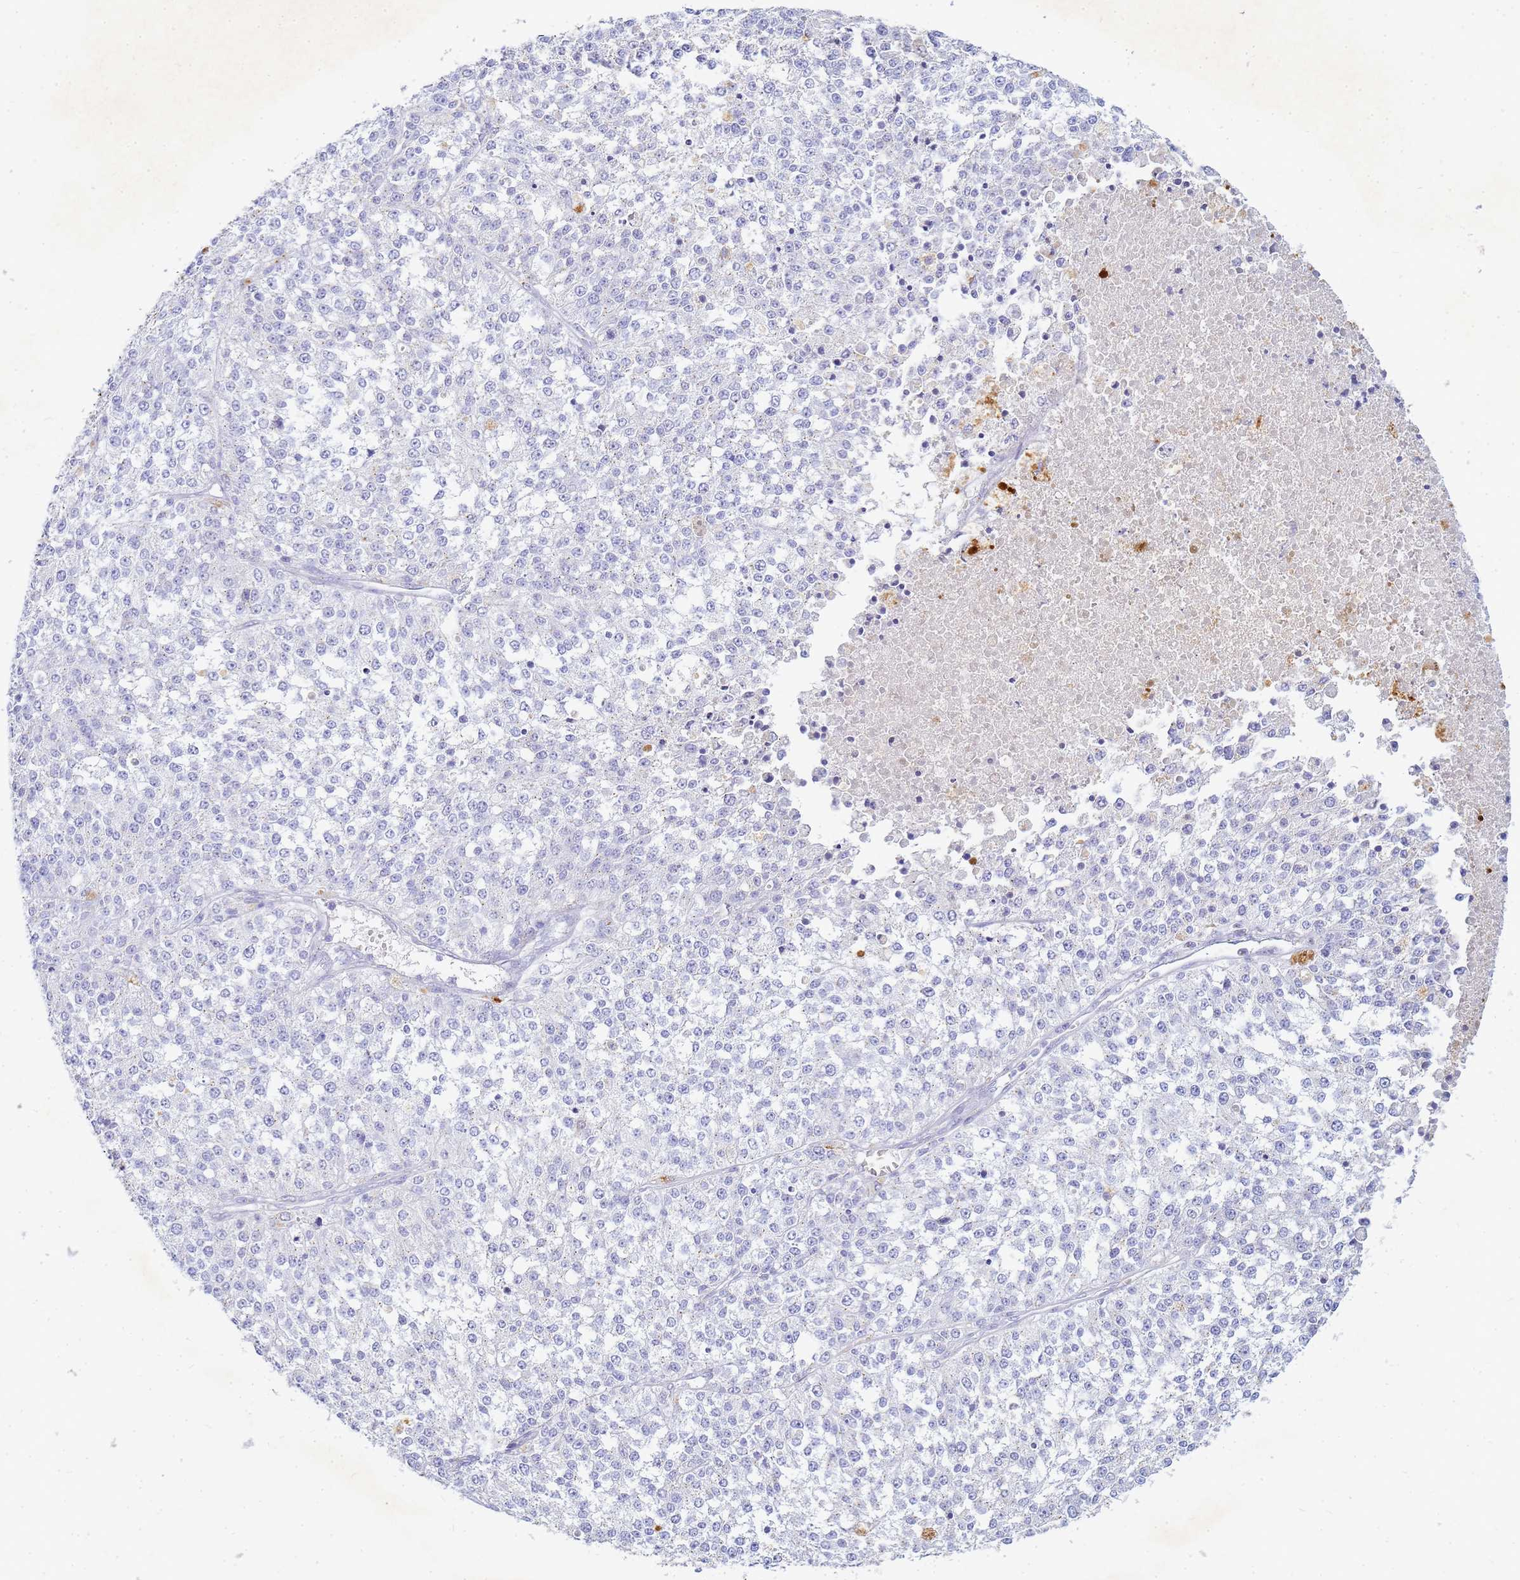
{"staining": {"intensity": "negative", "quantity": "none", "location": "none"}, "tissue": "melanoma", "cell_type": "Tumor cells", "image_type": "cancer", "snomed": [{"axis": "morphology", "description": "Malignant melanoma, NOS"}, {"axis": "topography", "description": "Skin"}], "caption": "Immunohistochemistry histopathology image of neoplastic tissue: human malignant melanoma stained with DAB reveals no significant protein staining in tumor cells.", "gene": "B3GNT8", "patient": {"sex": "female", "age": 64}}